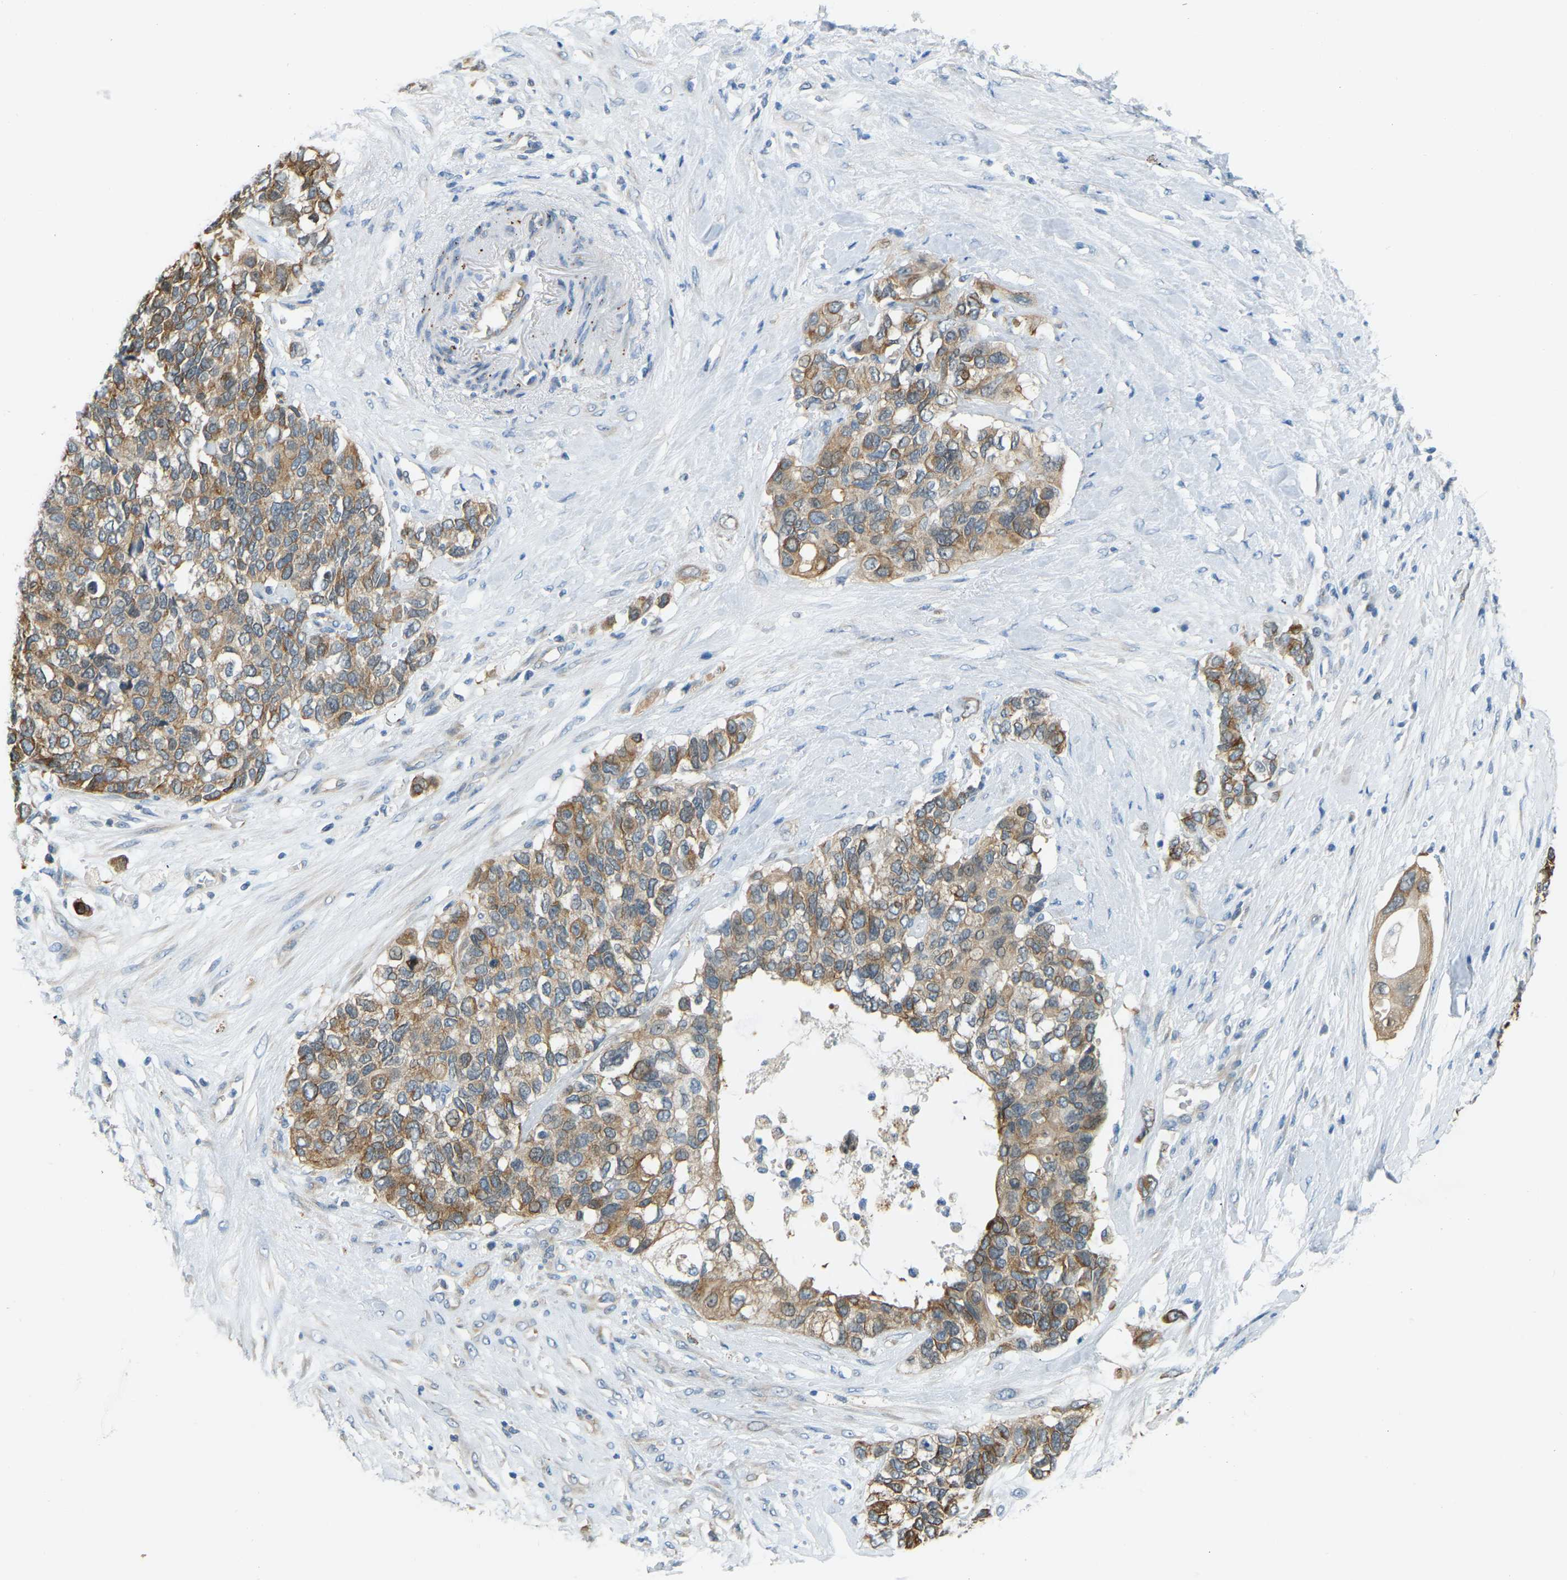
{"staining": {"intensity": "moderate", "quantity": ">75%", "location": "cytoplasmic/membranous"}, "tissue": "pancreatic cancer", "cell_type": "Tumor cells", "image_type": "cancer", "snomed": [{"axis": "morphology", "description": "Adenocarcinoma, NOS"}, {"axis": "topography", "description": "Pancreas"}], "caption": "A micrograph showing moderate cytoplasmic/membranous positivity in about >75% of tumor cells in pancreatic adenocarcinoma, as visualized by brown immunohistochemical staining.", "gene": "NME8", "patient": {"sex": "female", "age": 56}}